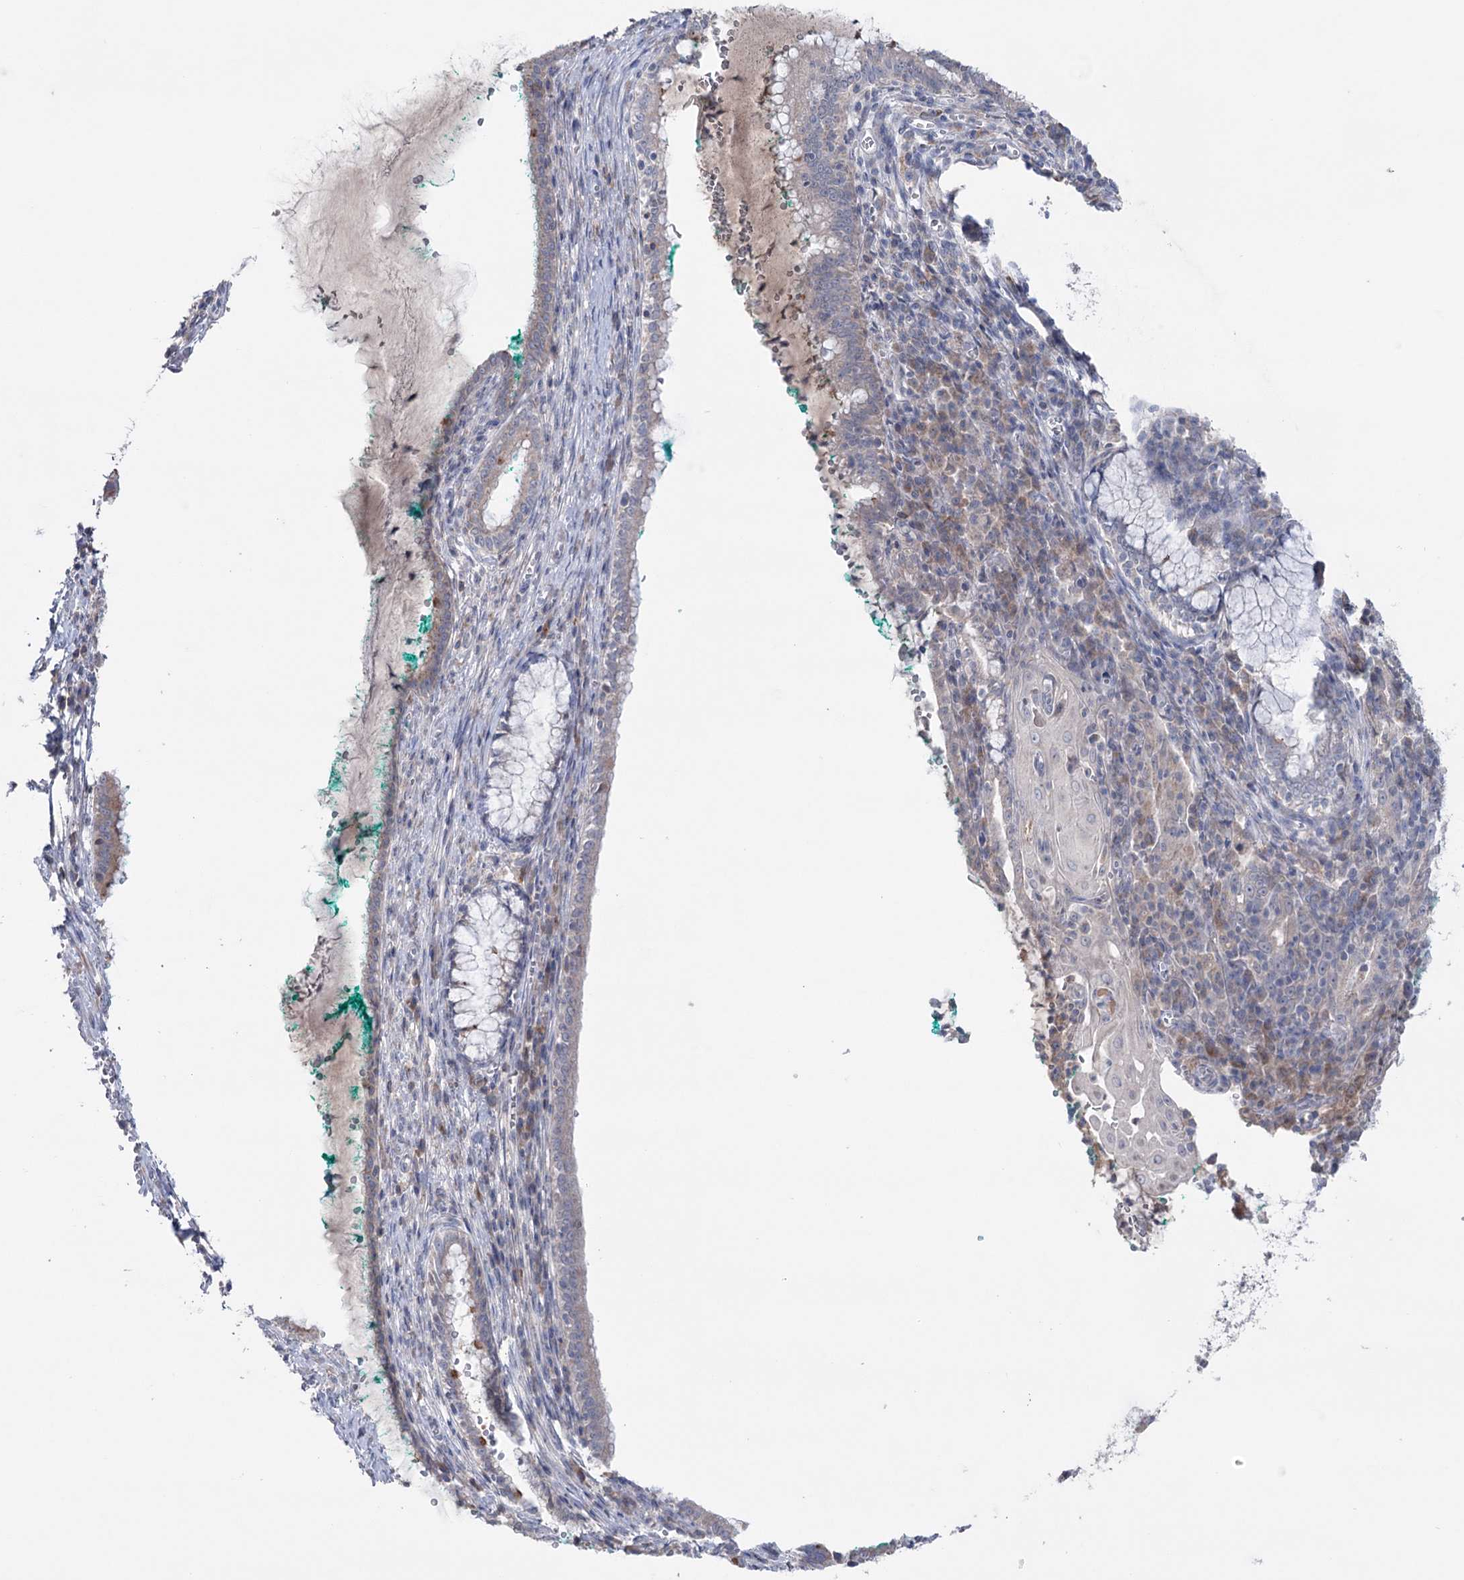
{"staining": {"intensity": "weak", "quantity": "<25%", "location": "cytoplasmic/membranous"}, "tissue": "cervix", "cell_type": "Glandular cells", "image_type": "normal", "snomed": [{"axis": "morphology", "description": "Normal tissue, NOS"}, {"axis": "morphology", "description": "Adenocarcinoma, NOS"}, {"axis": "topography", "description": "Cervix"}], "caption": "A high-resolution micrograph shows immunohistochemistry (IHC) staining of unremarkable cervix, which displays no significant staining in glandular cells.", "gene": "MTCH2", "patient": {"sex": "female", "age": 29}}